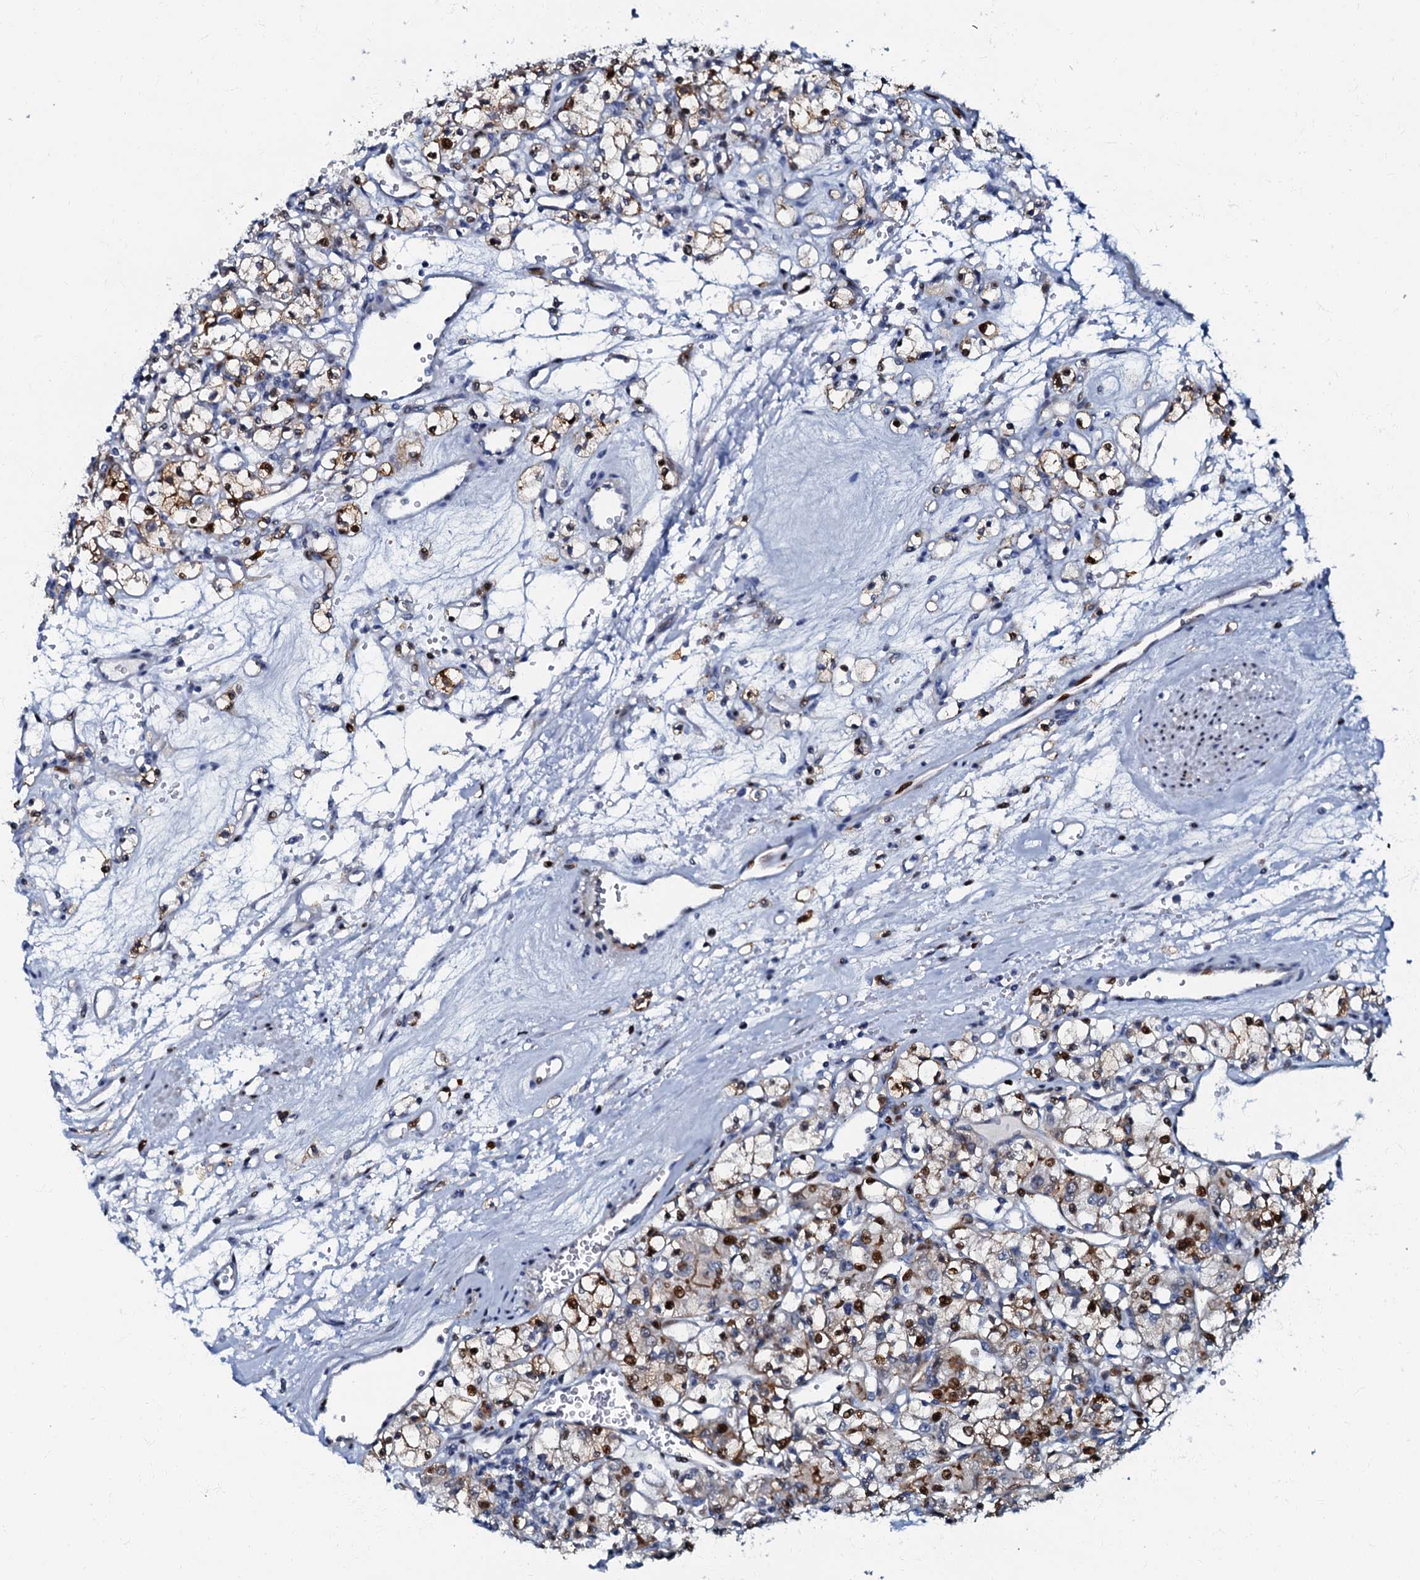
{"staining": {"intensity": "strong", "quantity": "25%-75%", "location": "cytoplasmic/membranous,nuclear"}, "tissue": "renal cancer", "cell_type": "Tumor cells", "image_type": "cancer", "snomed": [{"axis": "morphology", "description": "Adenocarcinoma, NOS"}, {"axis": "topography", "description": "Kidney"}], "caption": "IHC image of neoplastic tissue: adenocarcinoma (renal) stained using immunohistochemistry displays high levels of strong protein expression localized specifically in the cytoplasmic/membranous and nuclear of tumor cells, appearing as a cytoplasmic/membranous and nuclear brown color.", "gene": "MFSD5", "patient": {"sex": "female", "age": 59}}